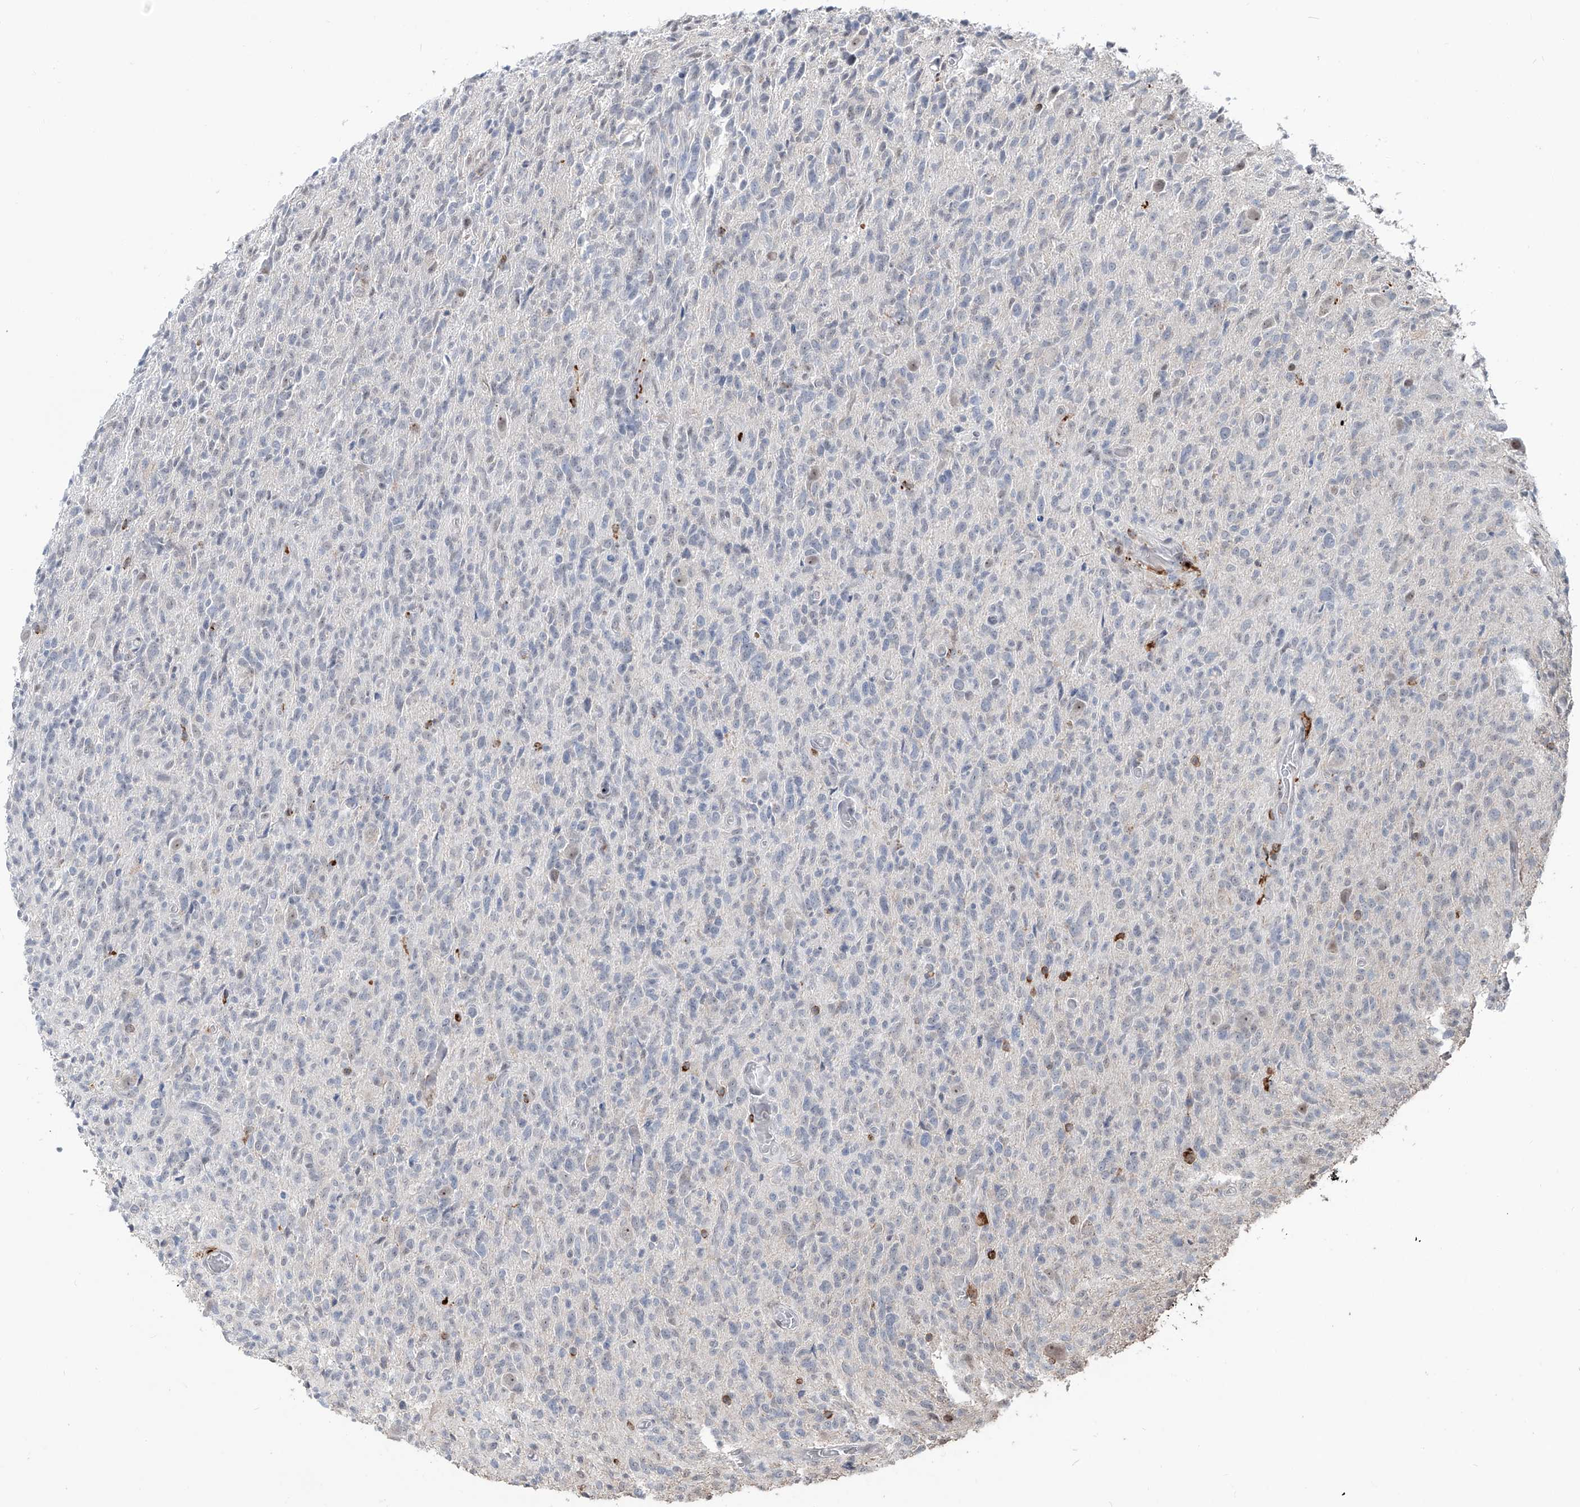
{"staining": {"intensity": "negative", "quantity": "none", "location": "none"}, "tissue": "glioma", "cell_type": "Tumor cells", "image_type": "cancer", "snomed": [{"axis": "morphology", "description": "Glioma, malignant, High grade"}, {"axis": "topography", "description": "Brain"}], "caption": "Tumor cells show no significant staining in glioma.", "gene": "ZBTB48", "patient": {"sex": "female", "age": 57}}